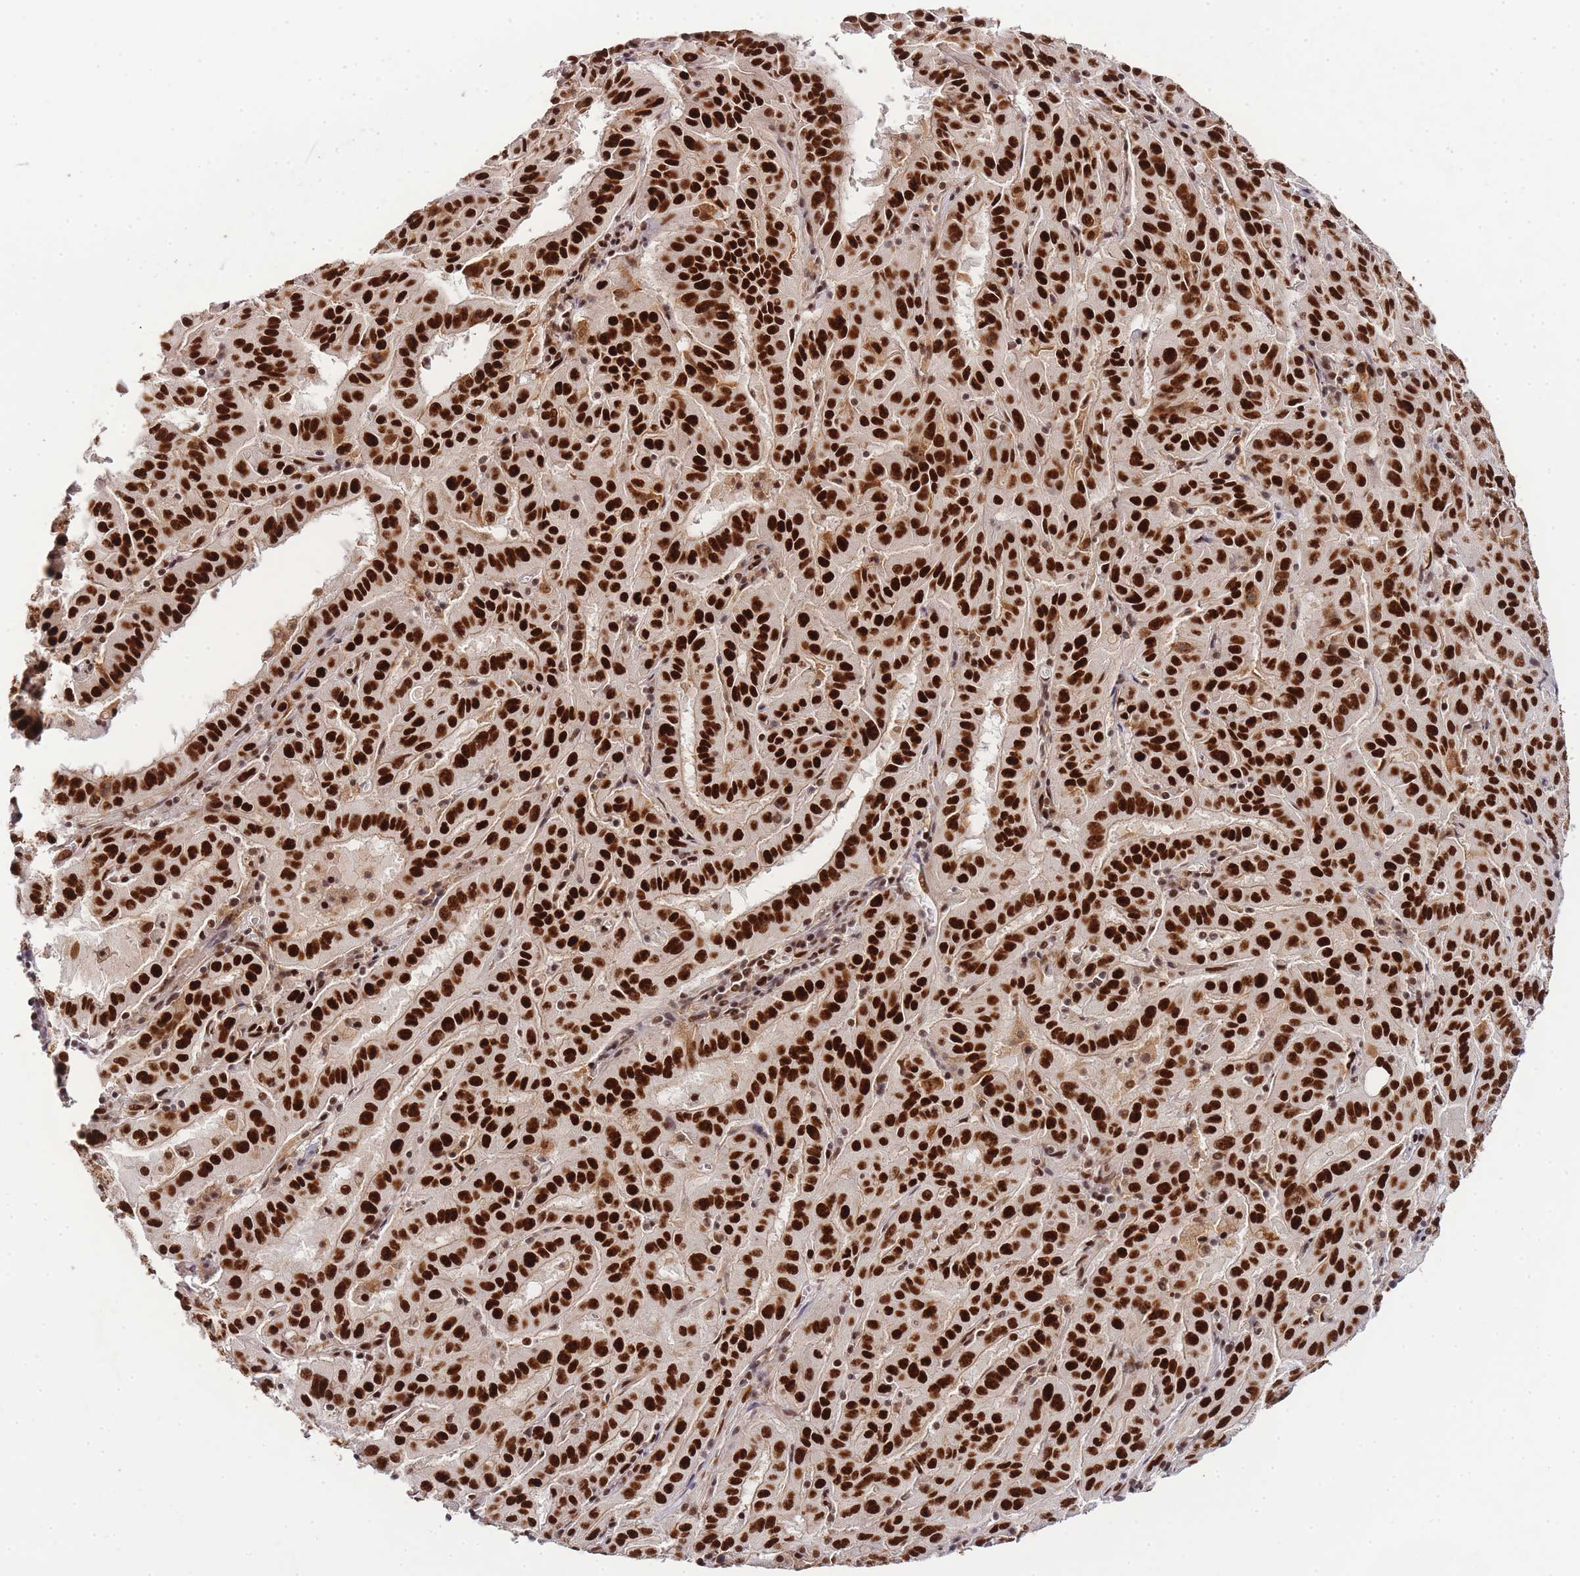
{"staining": {"intensity": "strong", "quantity": ">75%", "location": "nuclear"}, "tissue": "pancreatic cancer", "cell_type": "Tumor cells", "image_type": "cancer", "snomed": [{"axis": "morphology", "description": "Adenocarcinoma, NOS"}, {"axis": "topography", "description": "Pancreas"}], "caption": "This is a micrograph of immunohistochemistry (IHC) staining of adenocarcinoma (pancreatic), which shows strong expression in the nuclear of tumor cells.", "gene": "PRKDC", "patient": {"sex": "male", "age": 63}}